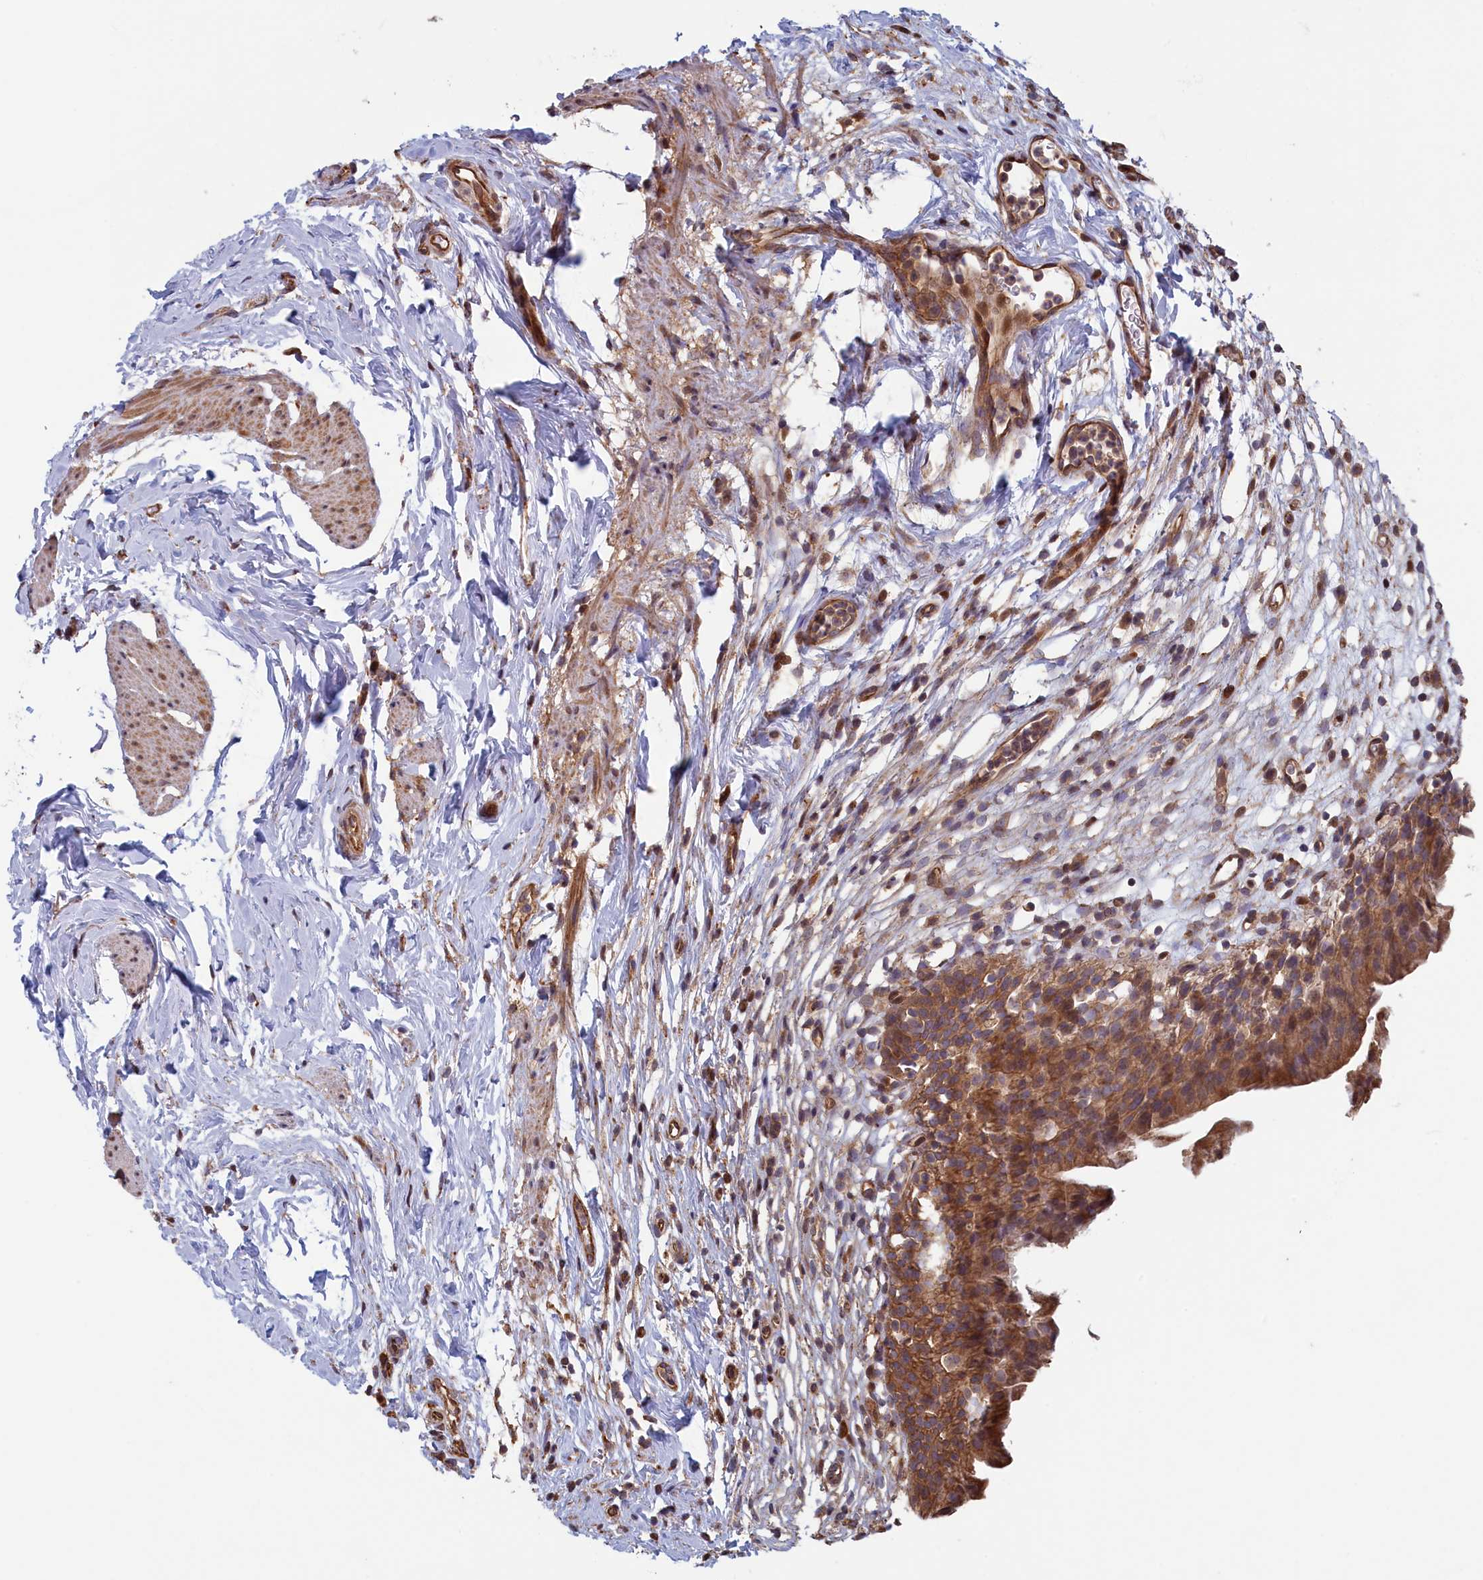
{"staining": {"intensity": "moderate", "quantity": ">75%", "location": "cytoplasmic/membranous"}, "tissue": "urinary bladder", "cell_type": "Urothelial cells", "image_type": "normal", "snomed": [{"axis": "morphology", "description": "Normal tissue, NOS"}, {"axis": "morphology", "description": "Inflammation, NOS"}, {"axis": "topography", "description": "Urinary bladder"}], "caption": "Urinary bladder stained with immunohistochemistry shows moderate cytoplasmic/membranous expression in about >75% of urothelial cells. (IHC, brightfield microscopy, high magnification).", "gene": "RILPL1", "patient": {"sex": "male", "age": 63}}